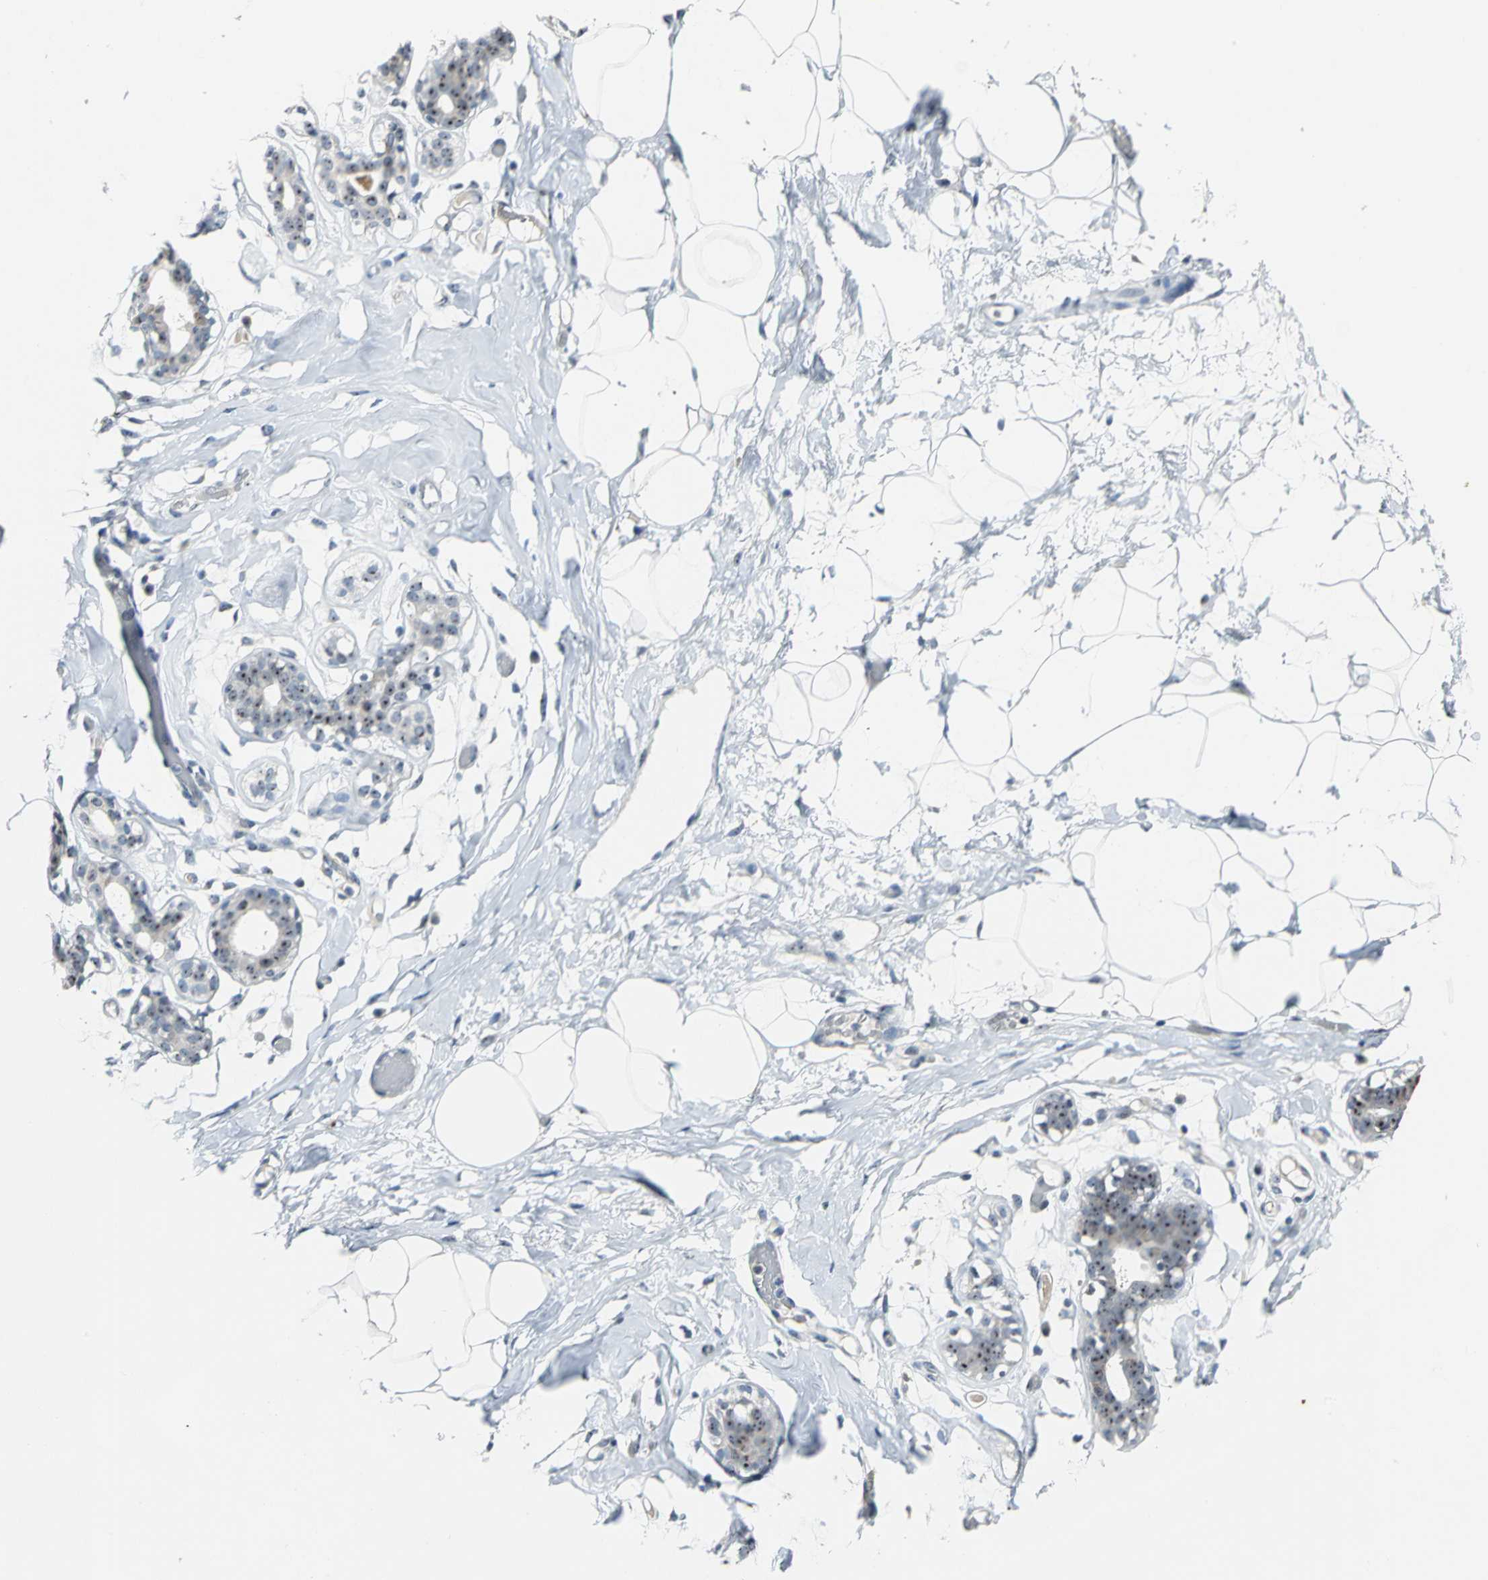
{"staining": {"intensity": "moderate", "quantity": ">75%", "location": "nuclear"}, "tissue": "adipose tissue", "cell_type": "Adipocytes", "image_type": "normal", "snomed": [{"axis": "morphology", "description": "Normal tissue, NOS"}, {"axis": "topography", "description": "Breast"}, {"axis": "topography", "description": "Soft tissue"}], "caption": "Brown immunohistochemical staining in normal human adipose tissue demonstrates moderate nuclear expression in approximately >75% of adipocytes. (DAB (3,3'-diaminobenzidine) = brown stain, brightfield microscopy at high magnification).", "gene": "MYBBP1A", "patient": {"sex": "female", "age": 25}}